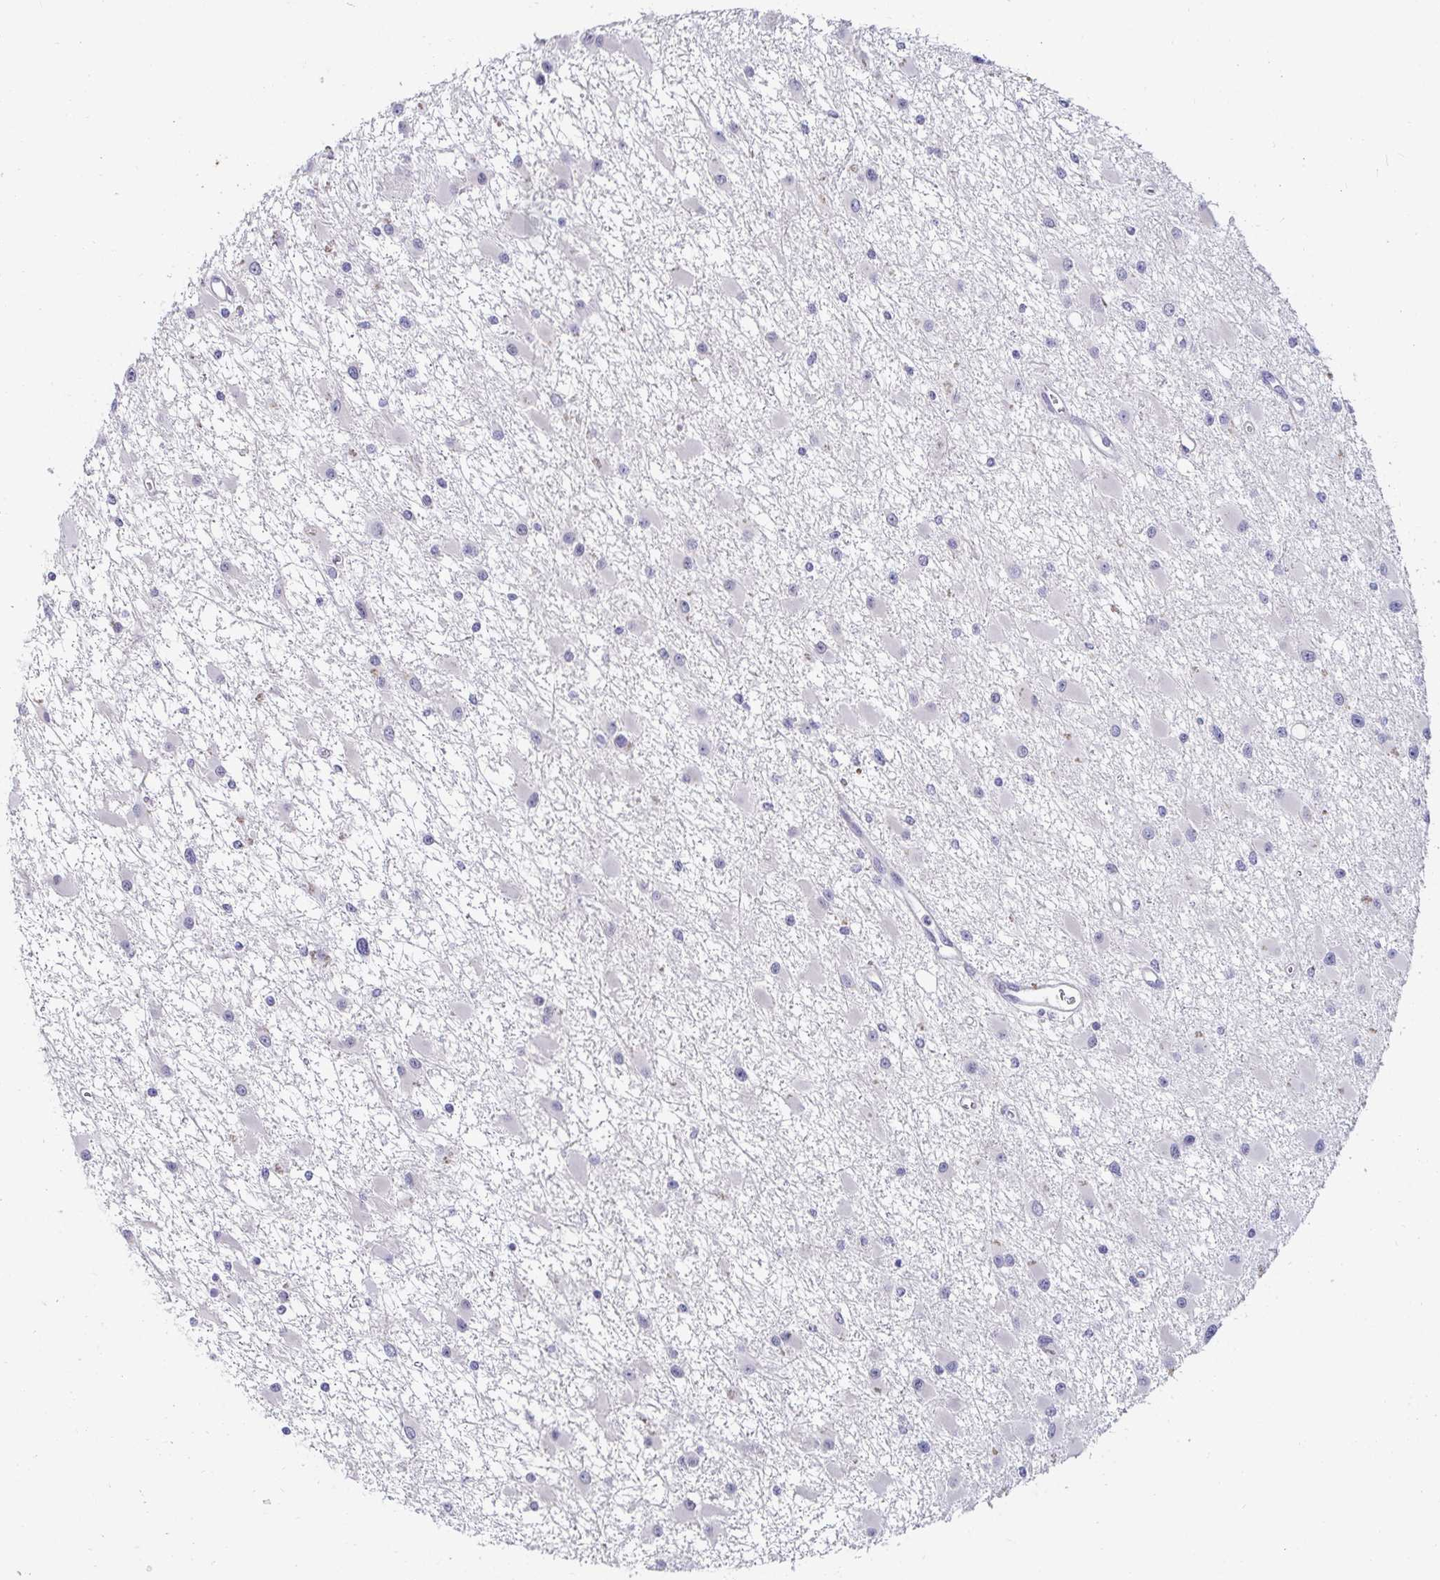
{"staining": {"intensity": "negative", "quantity": "none", "location": "none"}, "tissue": "glioma", "cell_type": "Tumor cells", "image_type": "cancer", "snomed": [{"axis": "morphology", "description": "Glioma, malignant, High grade"}, {"axis": "topography", "description": "Brain"}], "caption": "Immunohistochemistry (IHC) of glioma shows no expression in tumor cells.", "gene": "C4orf17", "patient": {"sex": "male", "age": 54}}